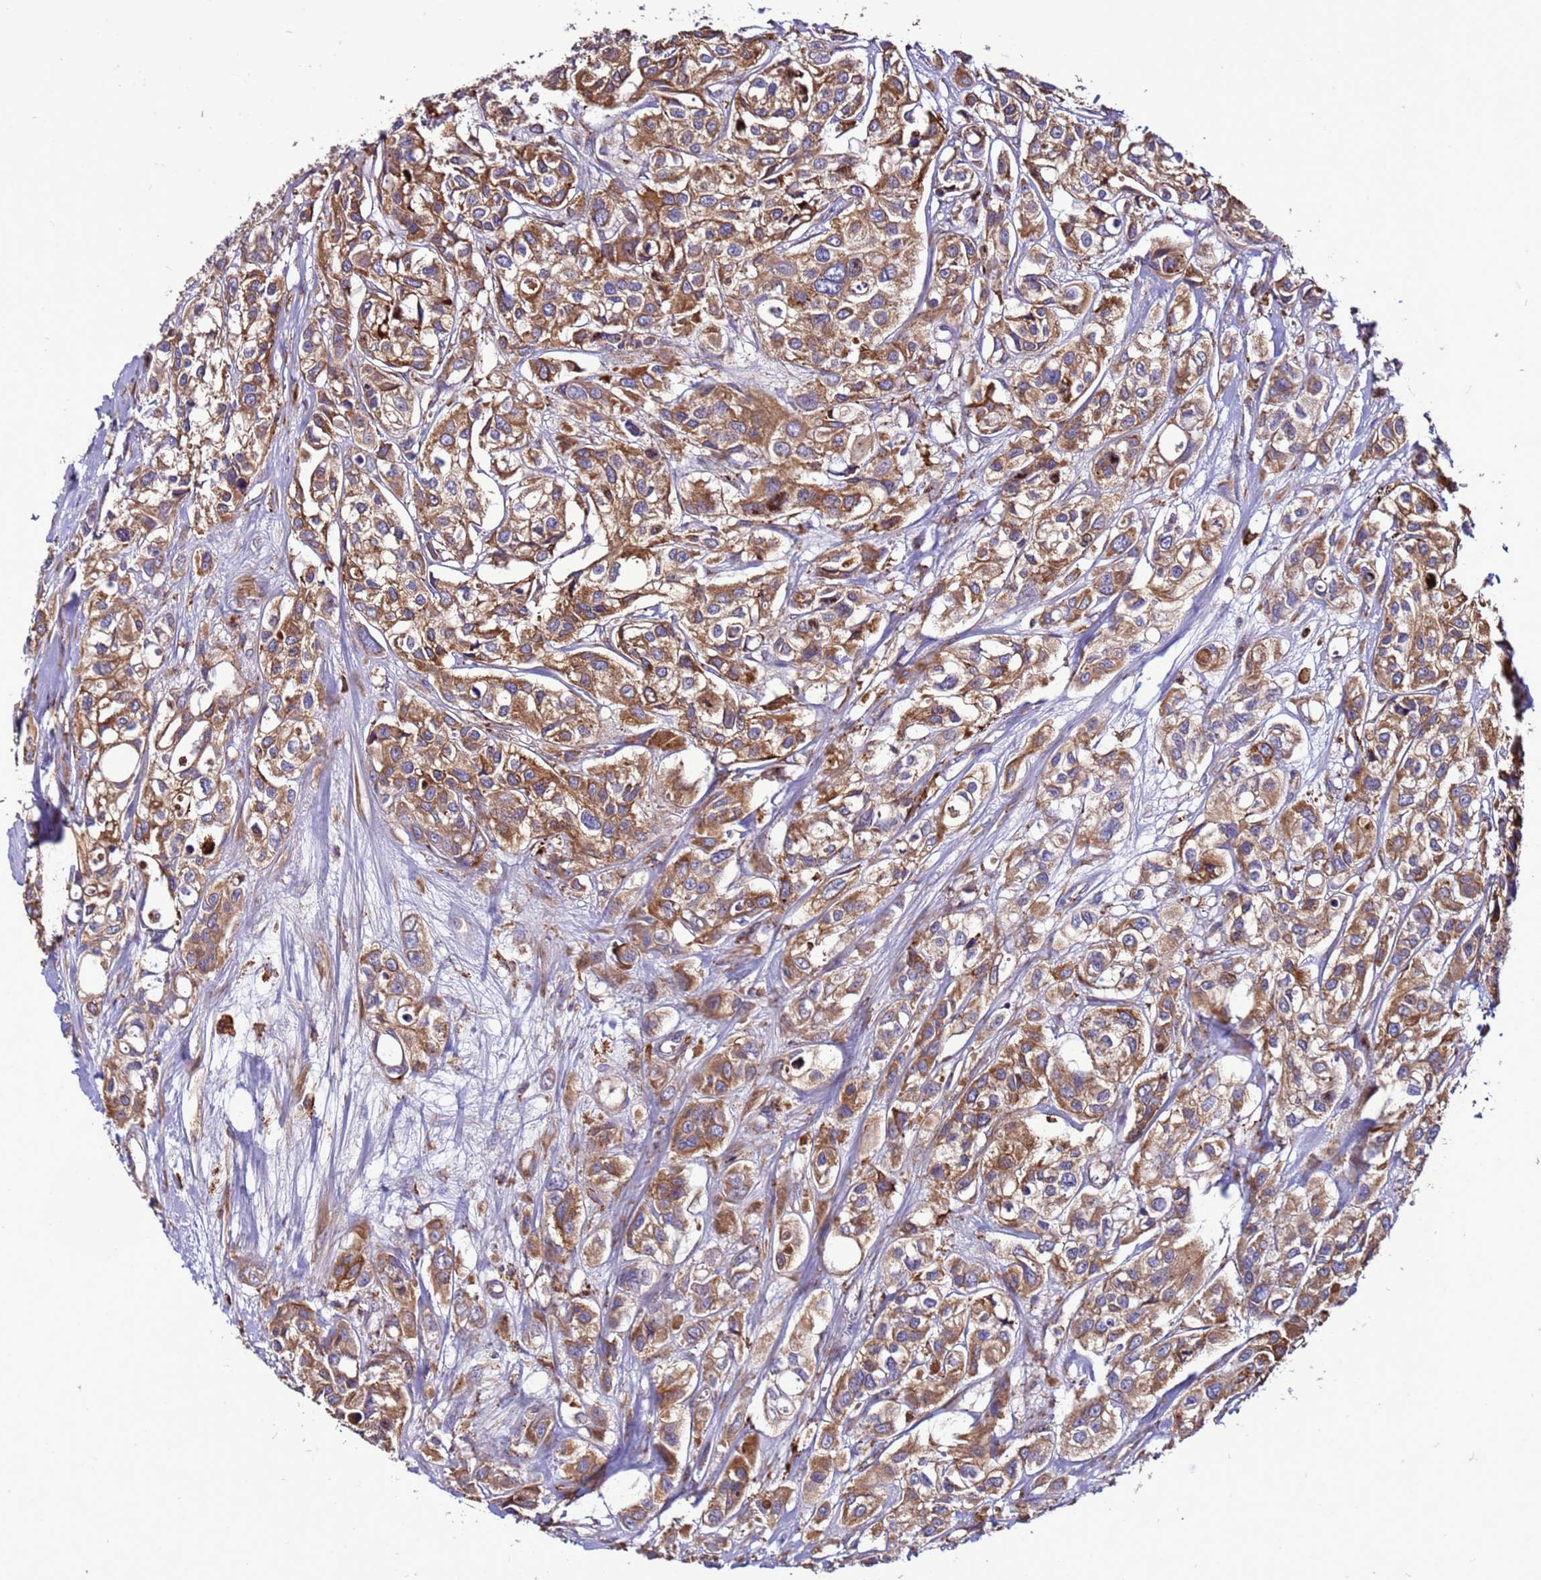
{"staining": {"intensity": "moderate", "quantity": ">75%", "location": "cytoplasmic/membranous"}, "tissue": "urothelial cancer", "cell_type": "Tumor cells", "image_type": "cancer", "snomed": [{"axis": "morphology", "description": "Urothelial carcinoma, High grade"}, {"axis": "topography", "description": "Urinary bladder"}], "caption": "Immunohistochemistry (IHC) (DAB) staining of high-grade urothelial carcinoma shows moderate cytoplasmic/membranous protein staining in about >75% of tumor cells.", "gene": "ANTKMT", "patient": {"sex": "male", "age": 67}}